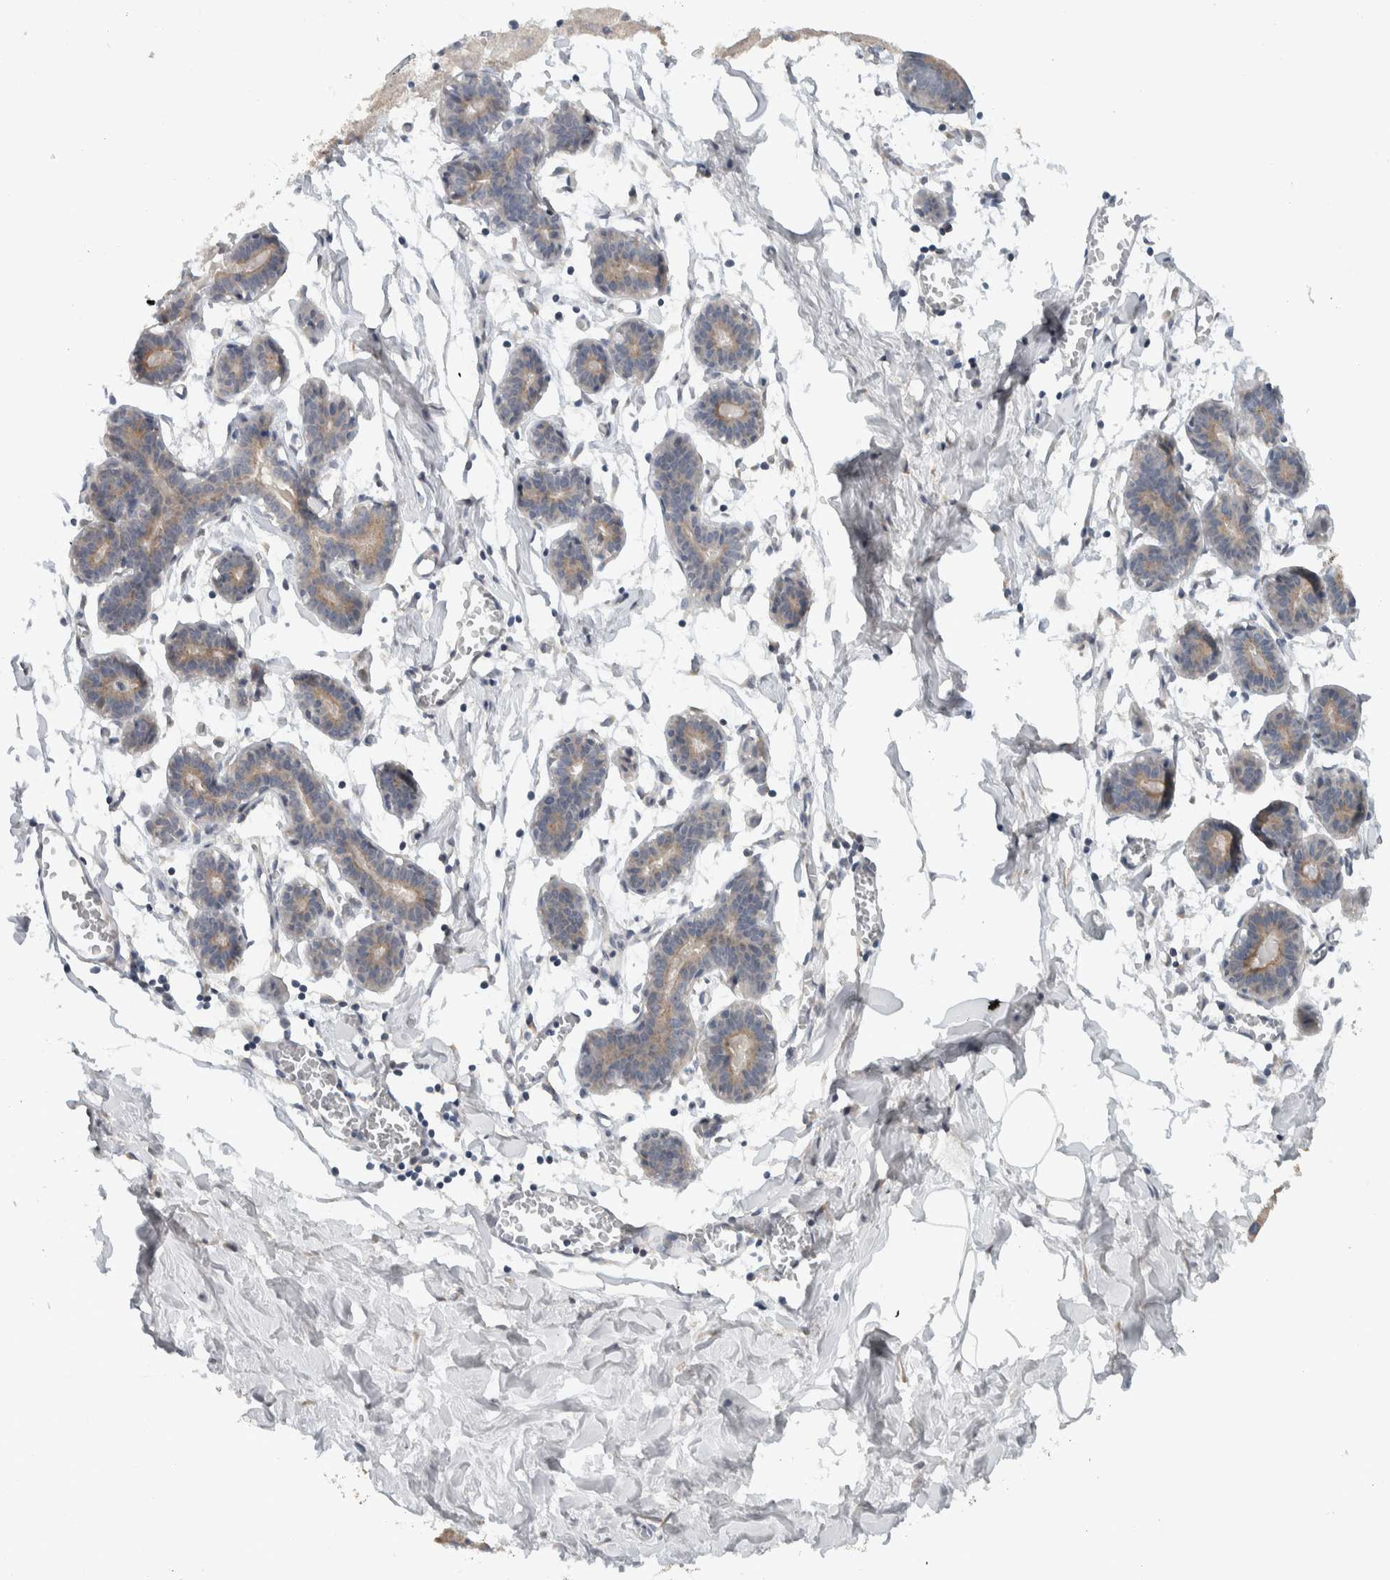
{"staining": {"intensity": "negative", "quantity": "none", "location": "none"}, "tissue": "breast", "cell_type": "Adipocytes", "image_type": "normal", "snomed": [{"axis": "morphology", "description": "Normal tissue, NOS"}, {"axis": "topography", "description": "Breast"}], "caption": "There is no significant staining in adipocytes of breast. (Stains: DAB (3,3'-diaminobenzidine) immunohistochemistry (IHC) with hematoxylin counter stain, Microscopy: brightfield microscopy at high magnification).", "gene": "RERE", "patient": {"sex": "female", "age": 27}}